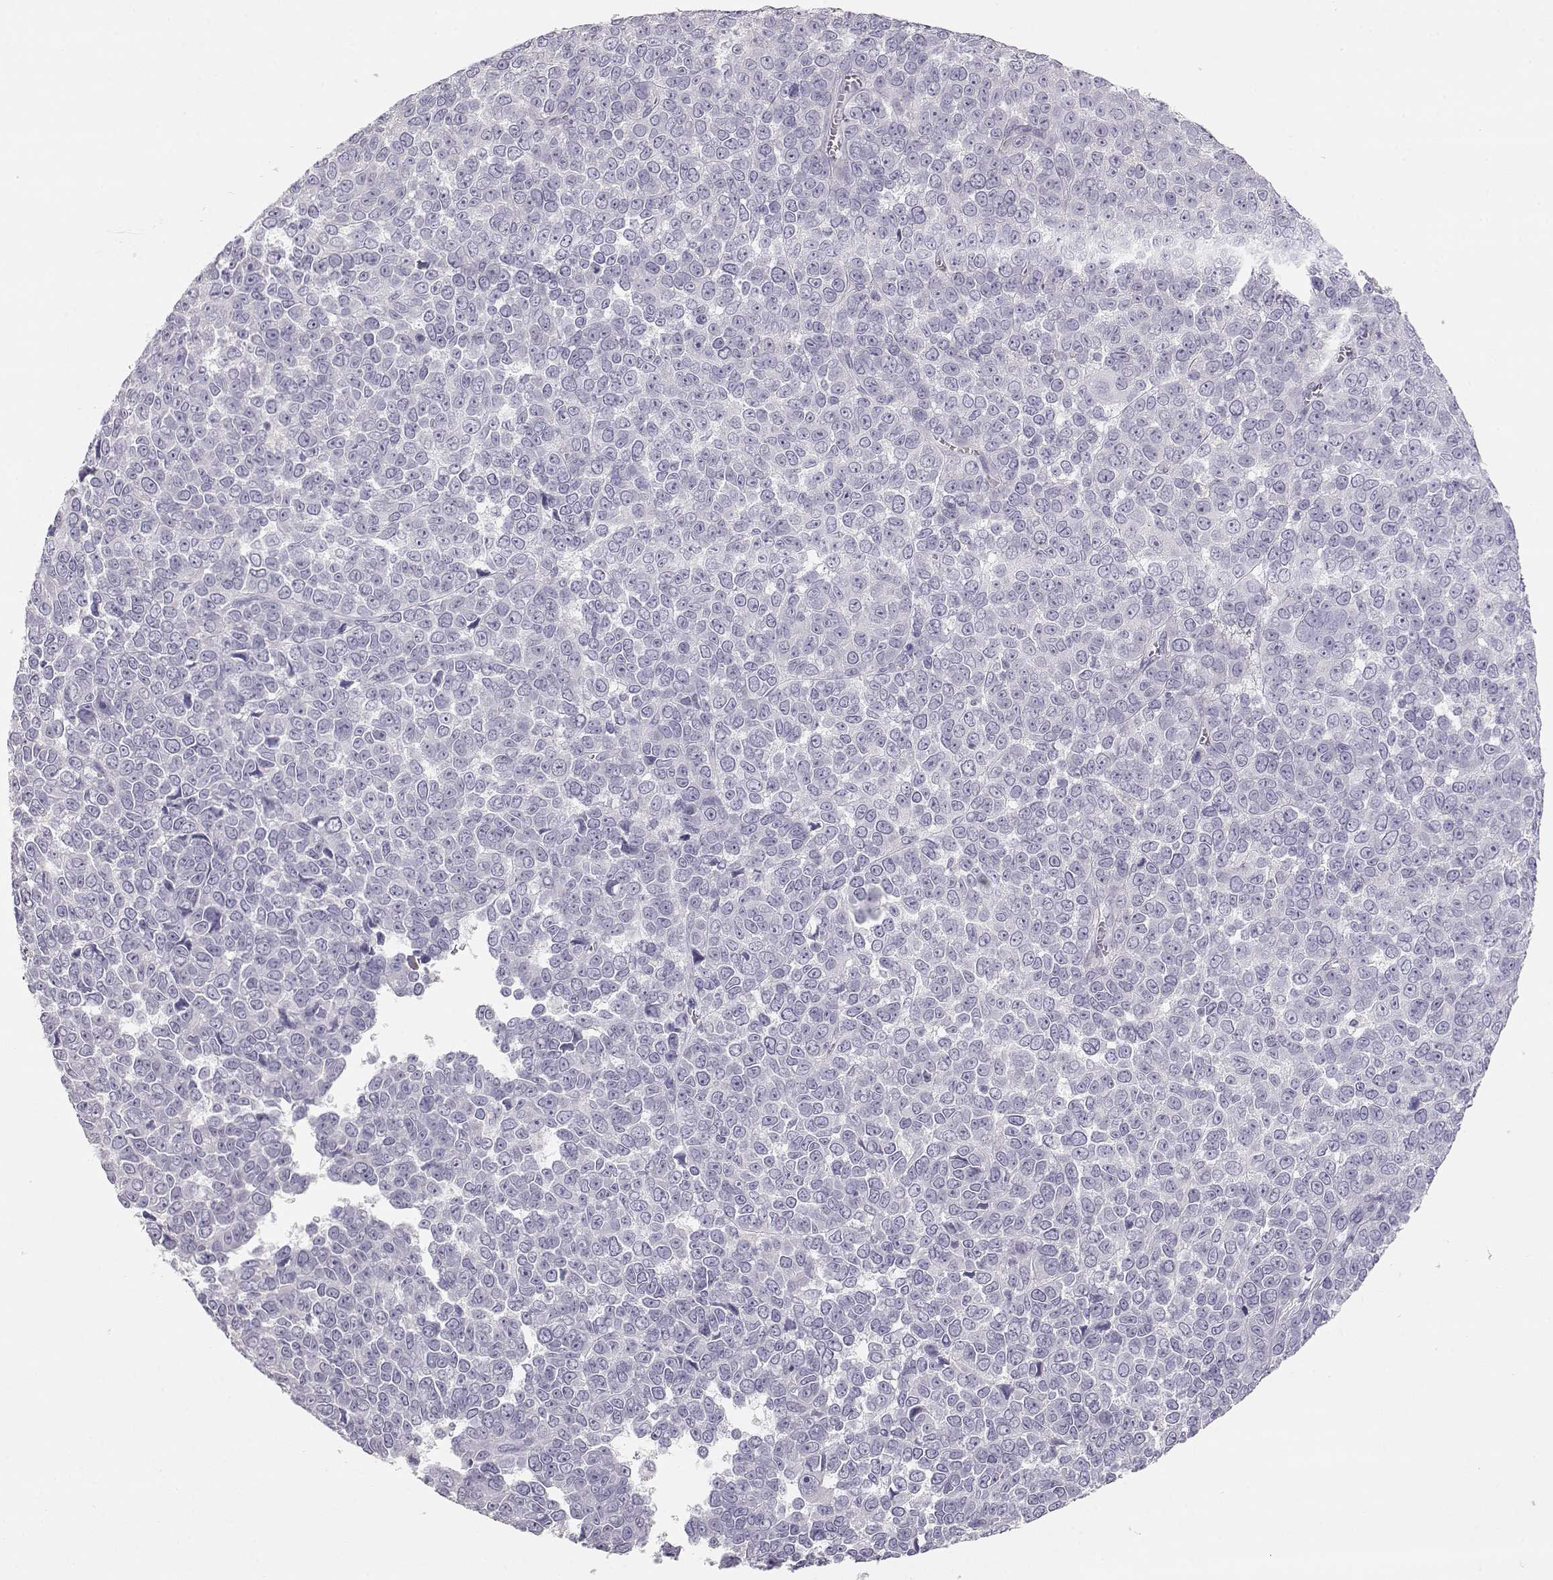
{"staining": {"intensity": "negative", "quantity": "none", "location": "none"}, "tissue": "melanoma", "cell_type": "Tumor cells", "image_type": "cancer", "snomed": [{"axis": "morphology", "description": "Malignant melanoma, NOS"}, {"axis": "topography", "description": "Skin"}], "caption": "Immunohistochemical staining of melanoma exhibits no significant expression in tumor cells.", "gene": "LEPR", "patient": {"sex": "female", "age": 95}}